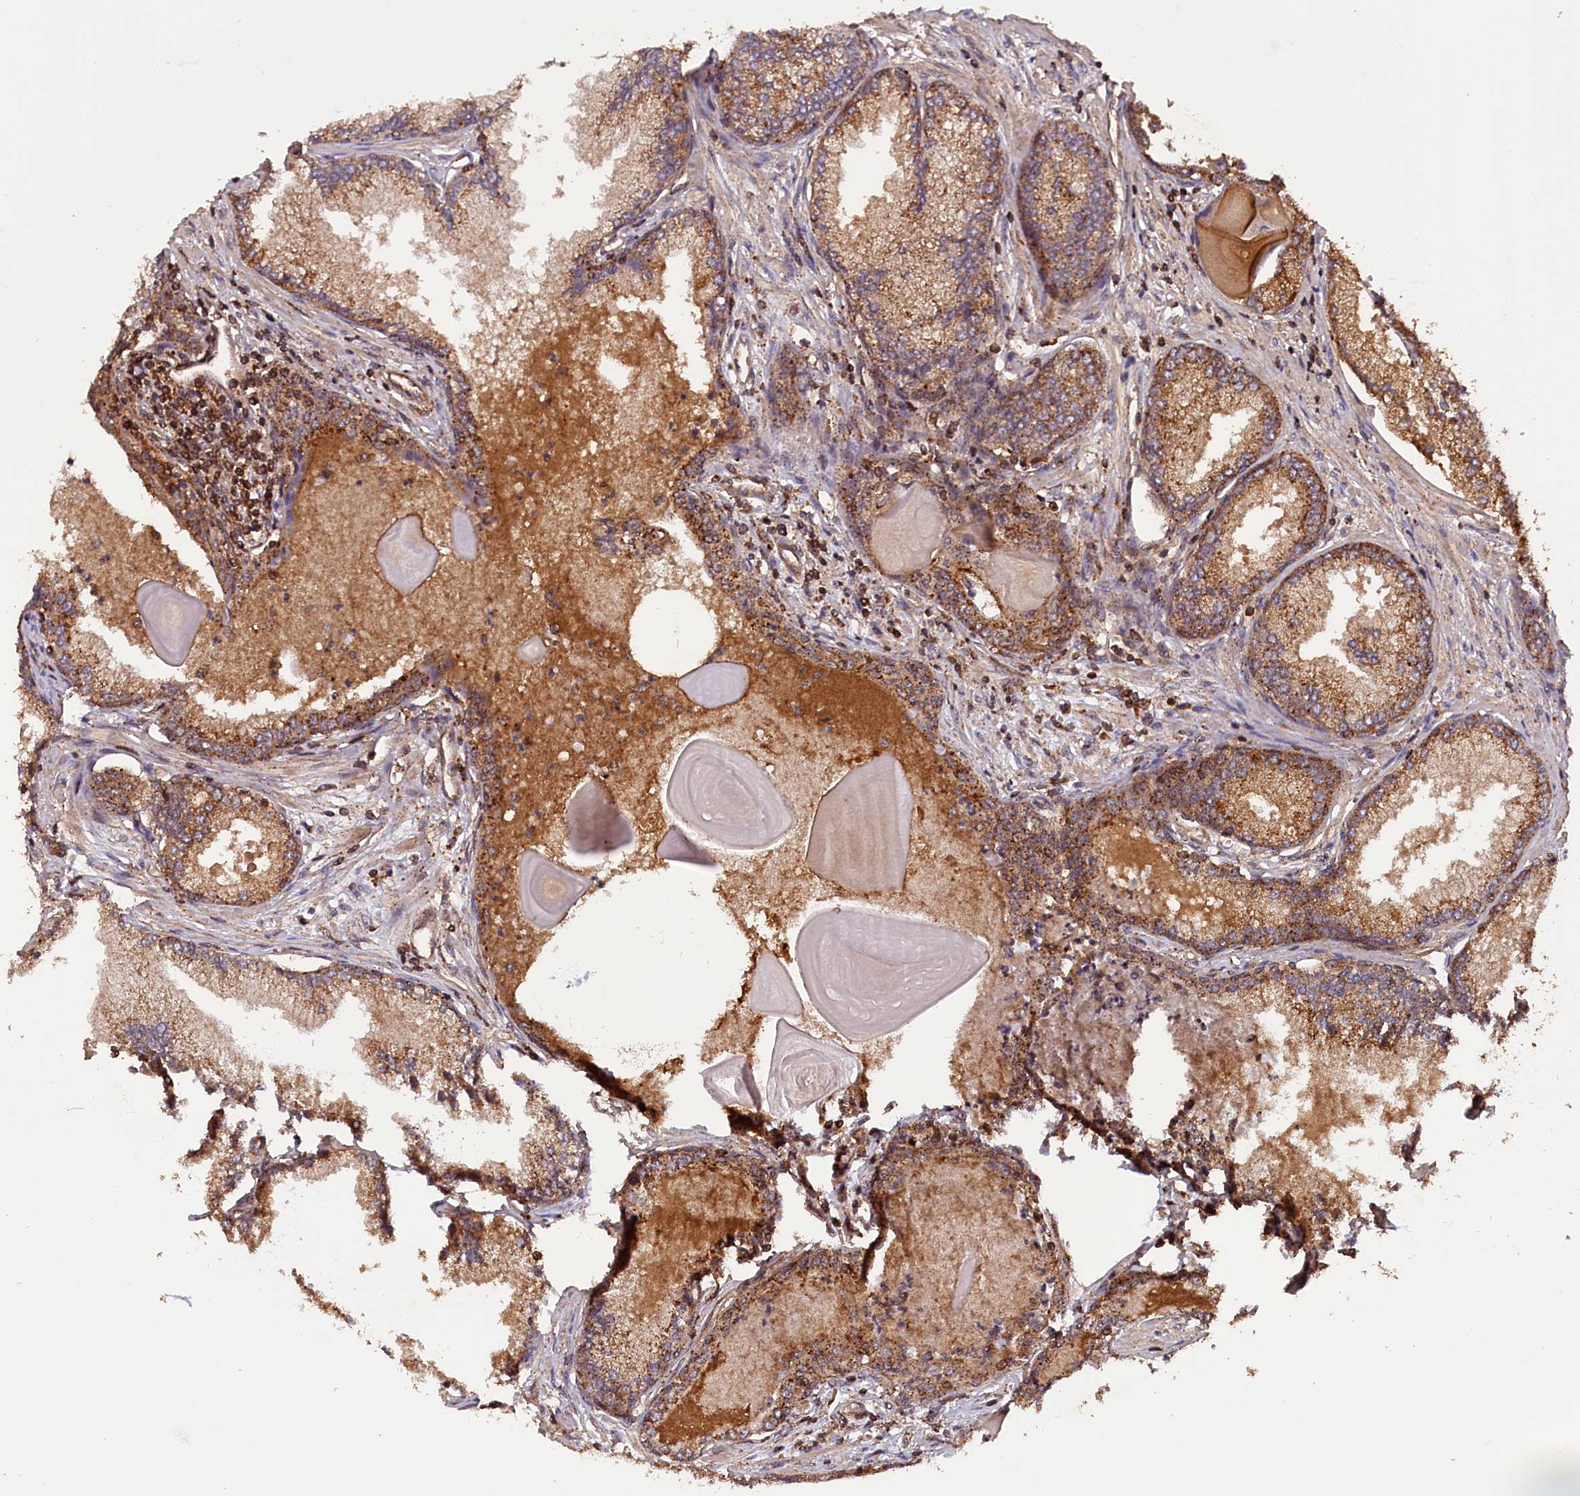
{"staining": {"intensity": "moderate", "quantity": ">75%", "location": "cytoplasmic/membranous"}, "tissue": "prostate cancer", "cell_type": "Tumor cells", "image_type": "cancer", "snomed": [{"axis": "morphology", "description": "Adenocarcinoma, High grade"}, {"axis": "topography", "description": "Prostate"}], "caption": "Protein staining by immunohistochemistry (IHC) displays moderate cytoplasmic/membranous staining in about >75% of tumor cells in high-grade adenocarcinoma (prostate). (brown staining indicates protein expression, while blue staining denotes nuclei).", "gene": "IST1", "patient": {"sex": "male", "age": 74}}